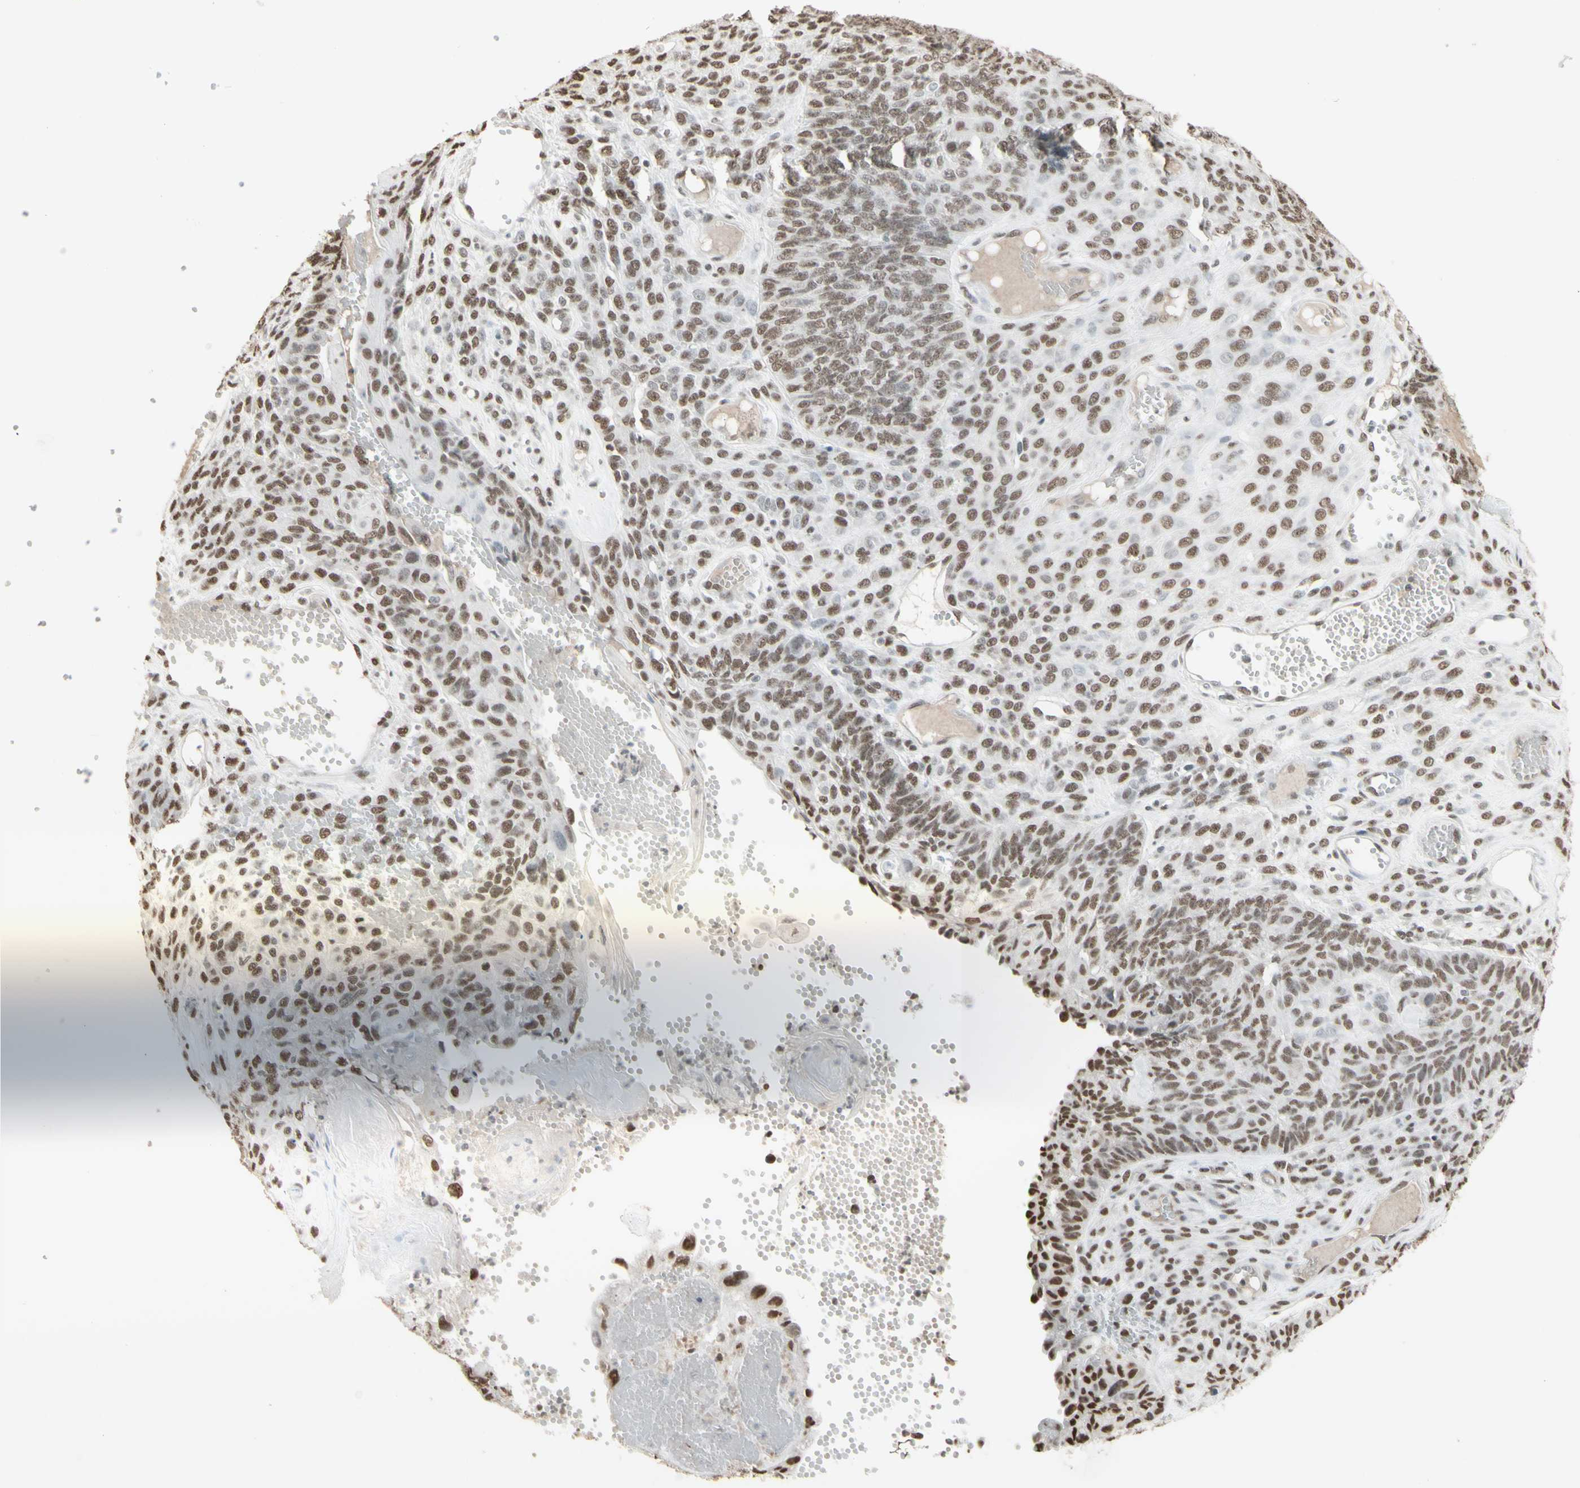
{"staining": {"intensity": "moderate", "quantity": ">75%", "location": "nuclear"}, "tissue": "endometrial cancer", "cell_type": "Tumor cells", "image_type": "cancer", "snomed": [{"axis": "morphology", "description": "Adenocarcinoma, NOS"}, {"axis": "topography", "description": "Endometrium"}], "caption": "This is a micrograph of immunohistochemistry (IHC) staining of endometrial cancer, which shows moderate positivity in the nuclear of tumor cells.", "gene": "TRIM28", "patient": {"sex": "female", "age": 32}}